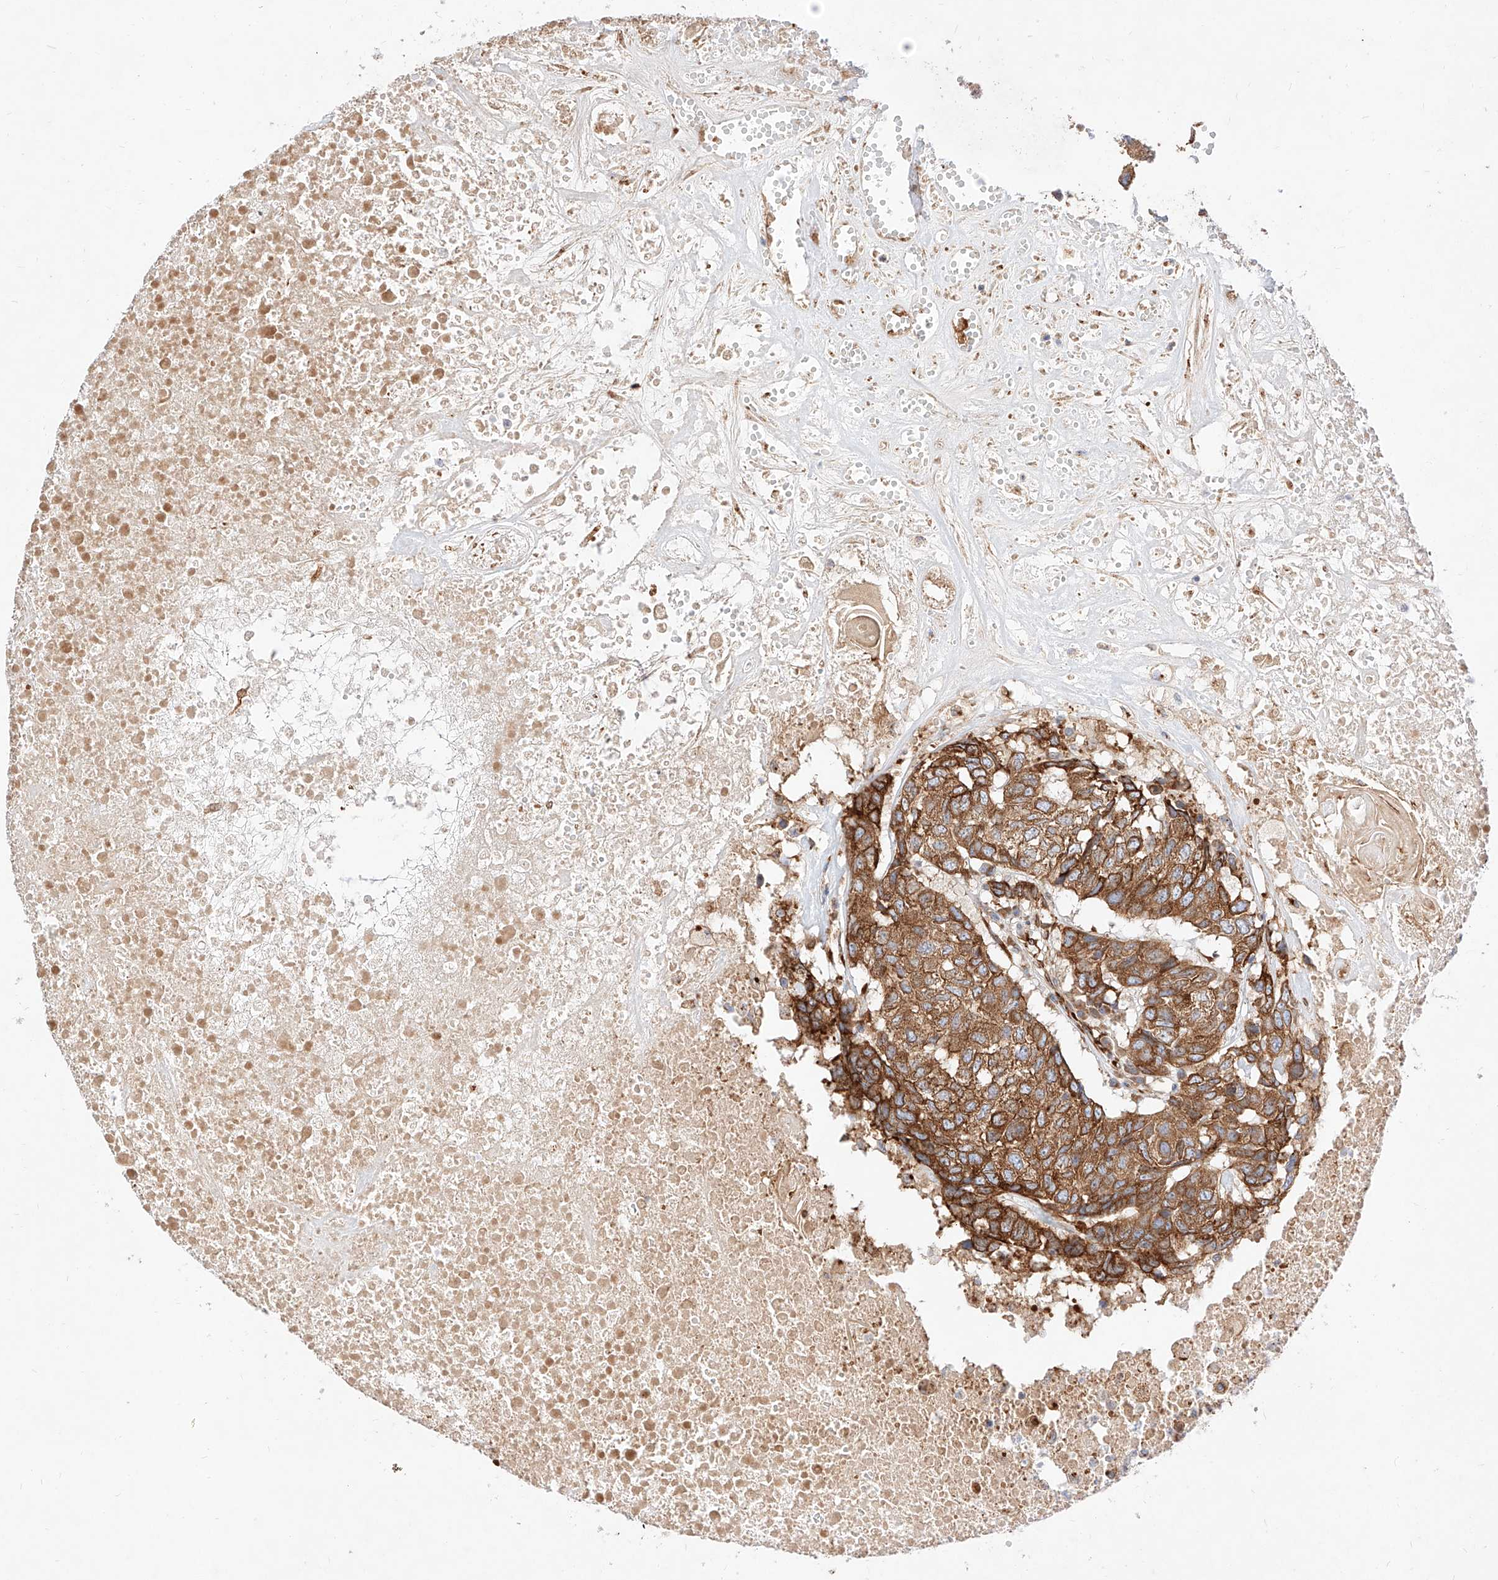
{"staining": {"intensity": "strong", "quantity": ">75%", "location": "cytoplasmic/membranous"}, "tissue": "head and neck cancer", "cell_type": "Tumor cells", "image_type": "cancer", "snomed": [{"axis": "morphology", "description": "Squamous cell carcinoma, NOS"}, {"axis": "topography", "description": "Head-Neck"}], "caption": "Brown immunohistochemical staining in squamous cell carcinoma (head and neck) exhibits strong cytoplasmic/membranous staining in about >75% of tumor cells.", "gene": "CSGALNACT2", "patient": {"sex": "male", "age": 66}}